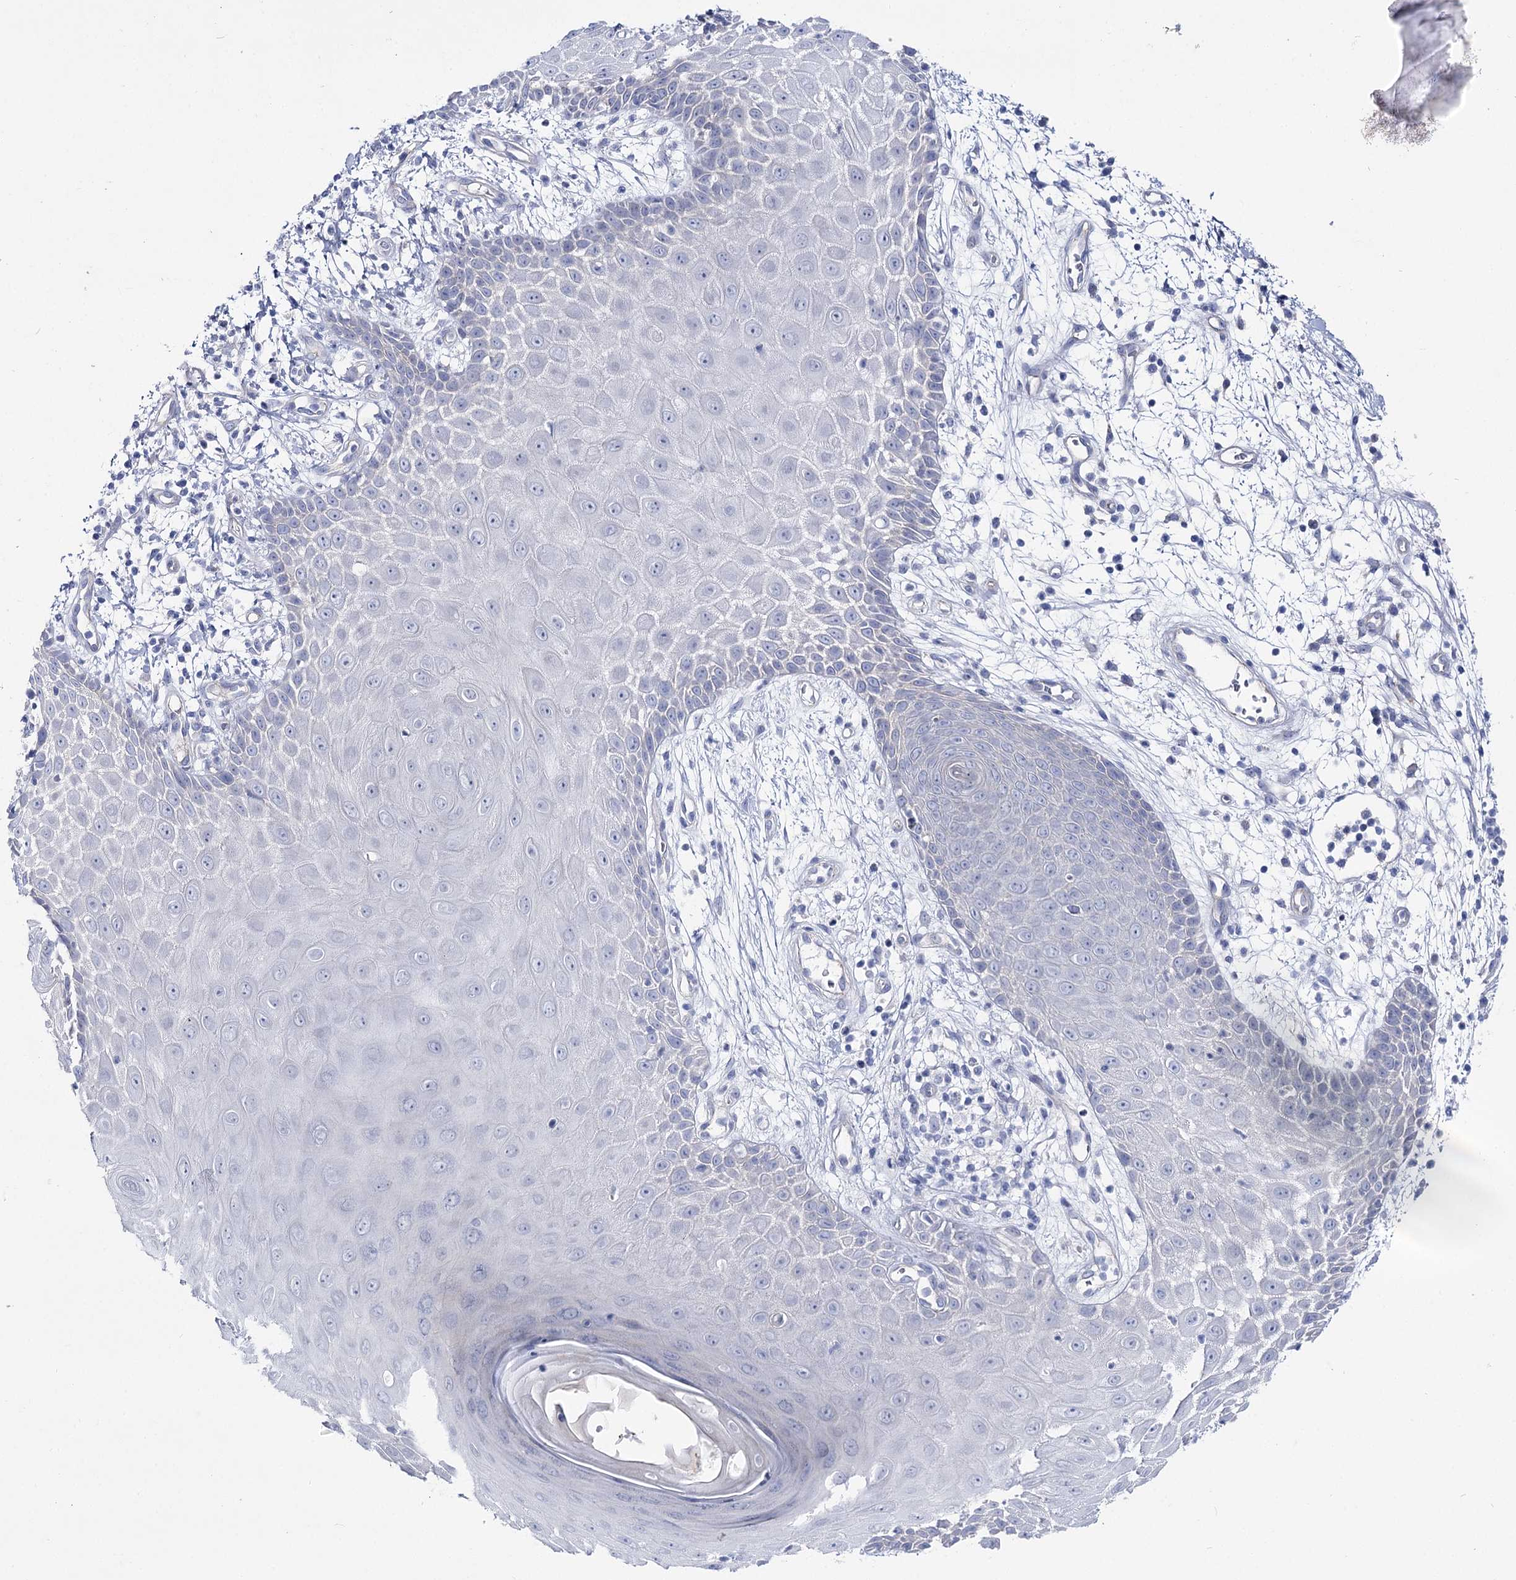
{"staining": {"intensity": "negative", "quantity": "none", "location": "none"}, "tissue": "melanoma", "cell_type": "Tumor cells", "image_type": "cancer", "snomed": [{"axis": "morphology", "description": "Malignant melanoma, NOS"}, {"axis": "topography", "description": "Skin"}], "caption": "The IHC image has no significant expression in tumor cells of malignant melanoma tissue.", "gene": "NRAP", "patient": {"sex": "female", "age": 82}}